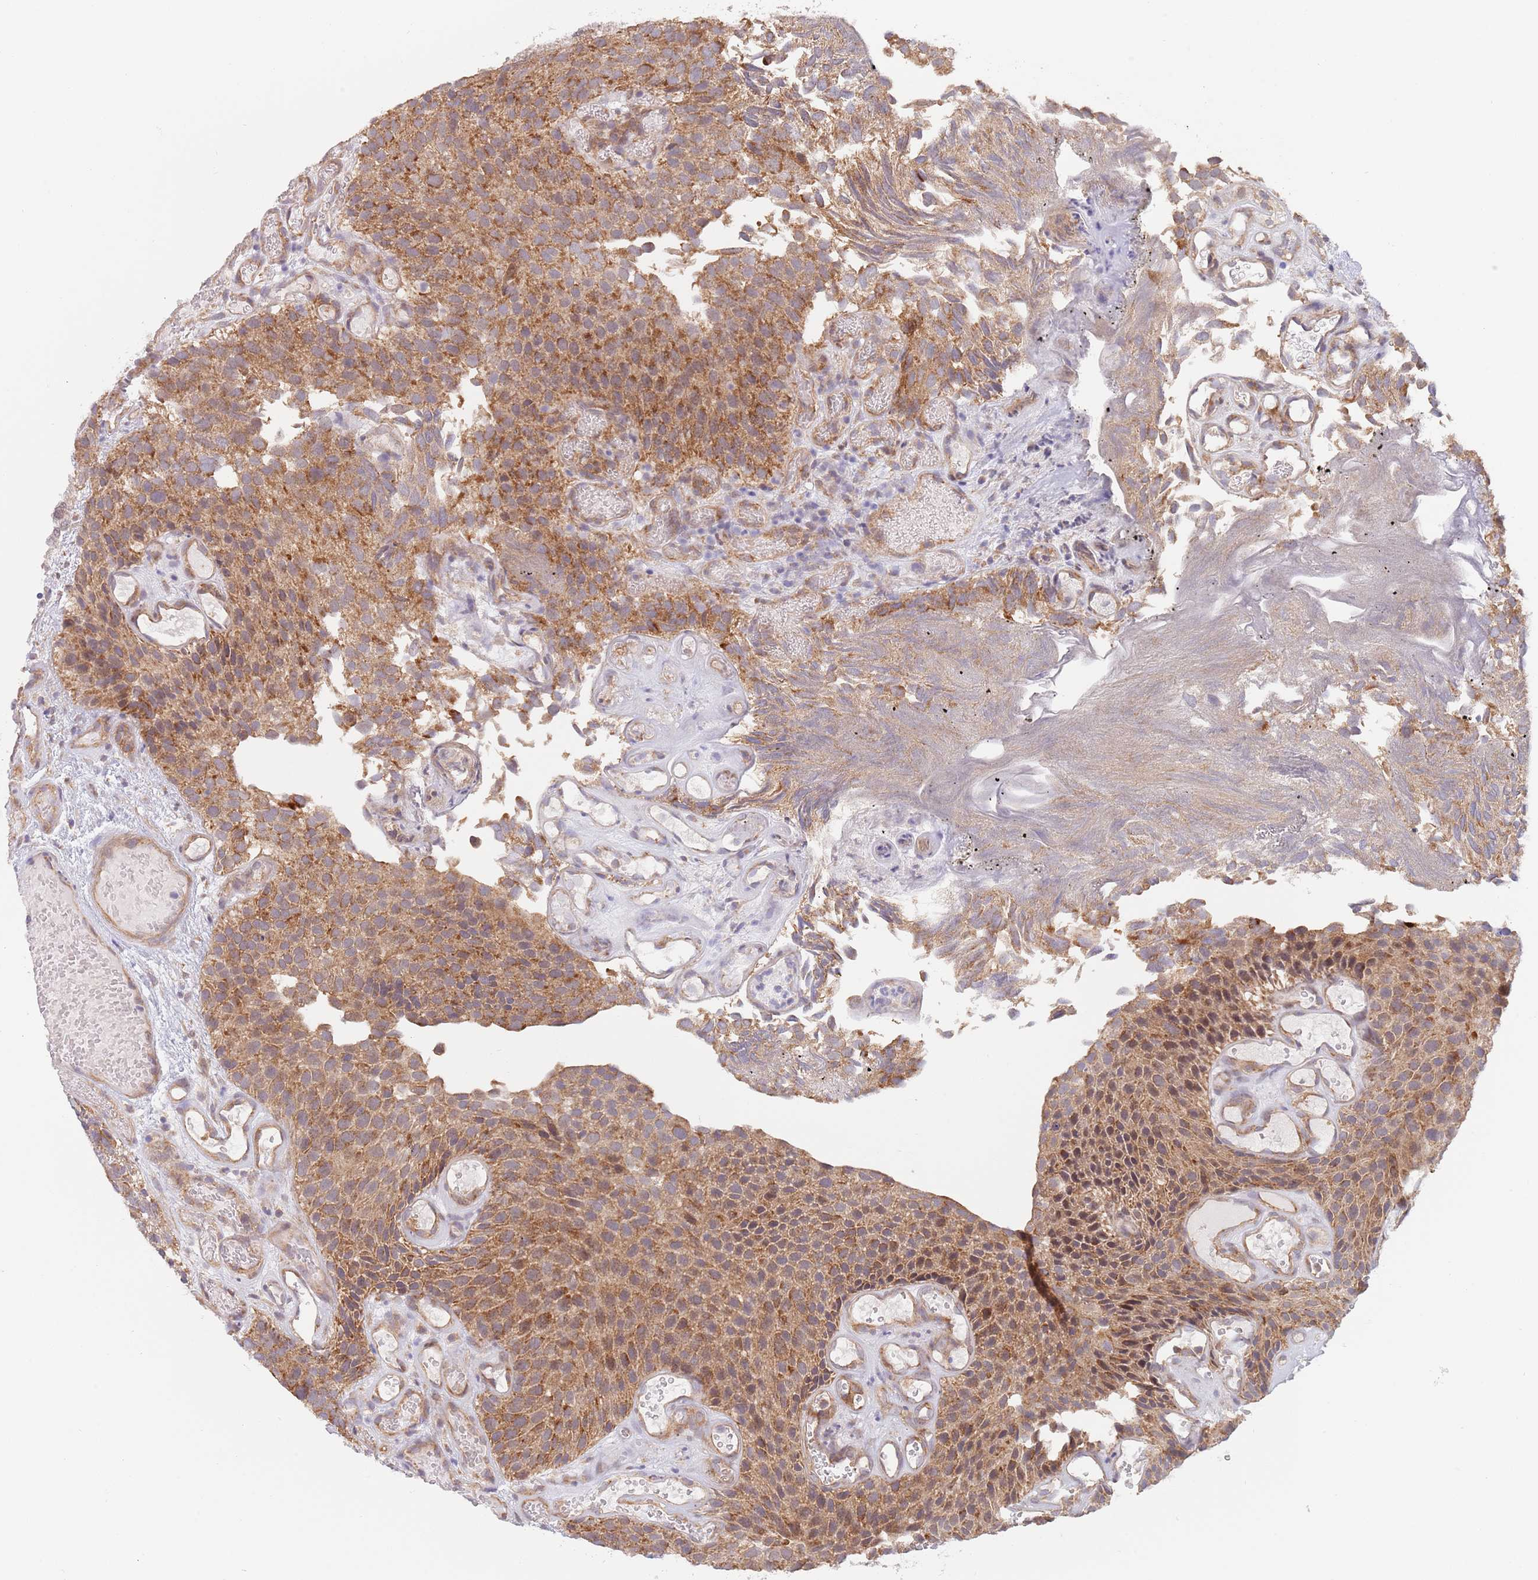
{"staining": {"intensity": "moderate", "quantity": ">75%", "location": "cytoplasmic/membranous"}, "tissue": "urothelial cancer", "cell_type": "Tumor cells", "image_type": "cancer", "snomed": [{"axis": "morphology", "description": "Urothelial carcinoma, Low grade"}, {"axis": "topography", "description": "Urinary bladder"}], "caption": "Low-grade urothelial carcinoma tissue displays moderate cytoplasmic/membranous positivity in about >75% of tumor cells, visualized by immunohistochemistry.", "gene": "UQCC3", "patient": {"sex": "male", "age": 89}}